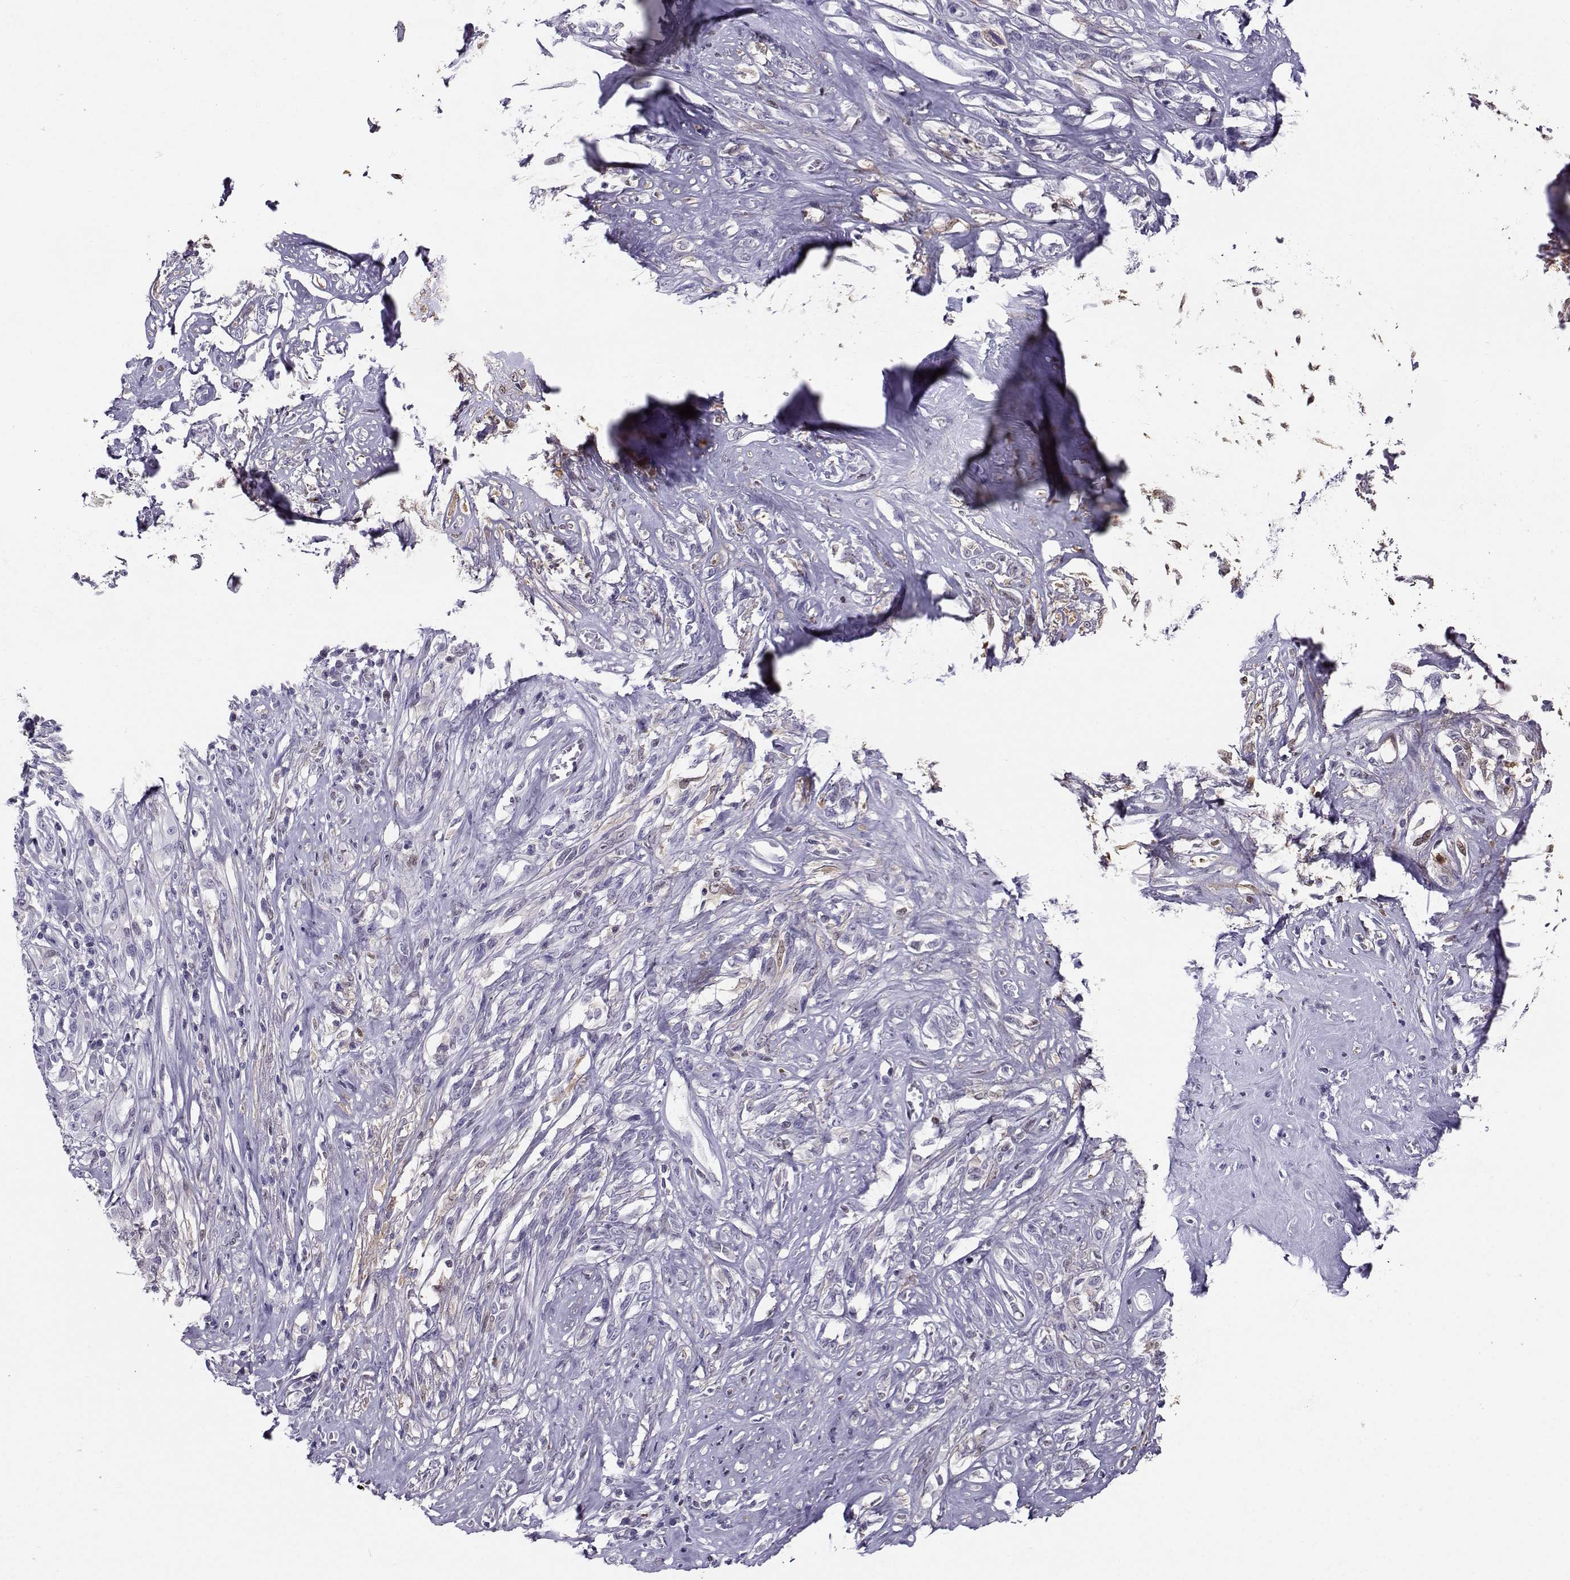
{"staining": {"intensity": "negative", "quantity": "none", "location": "none"}, "tissue": "melanoma", "cell_type": "Tumor cells", "image_type": "cancer", "snomed": [{"axis": "morphology", "description": "Malignant melanoma, NOS"}, {"axis": "topography", "description": "Skin"}], "caption": "Immunohistochemical staining of melanoma displays no significant positivity in tumor cells.", "gene": "PGK1", "patient": {"sex": "female", "age": 91}}